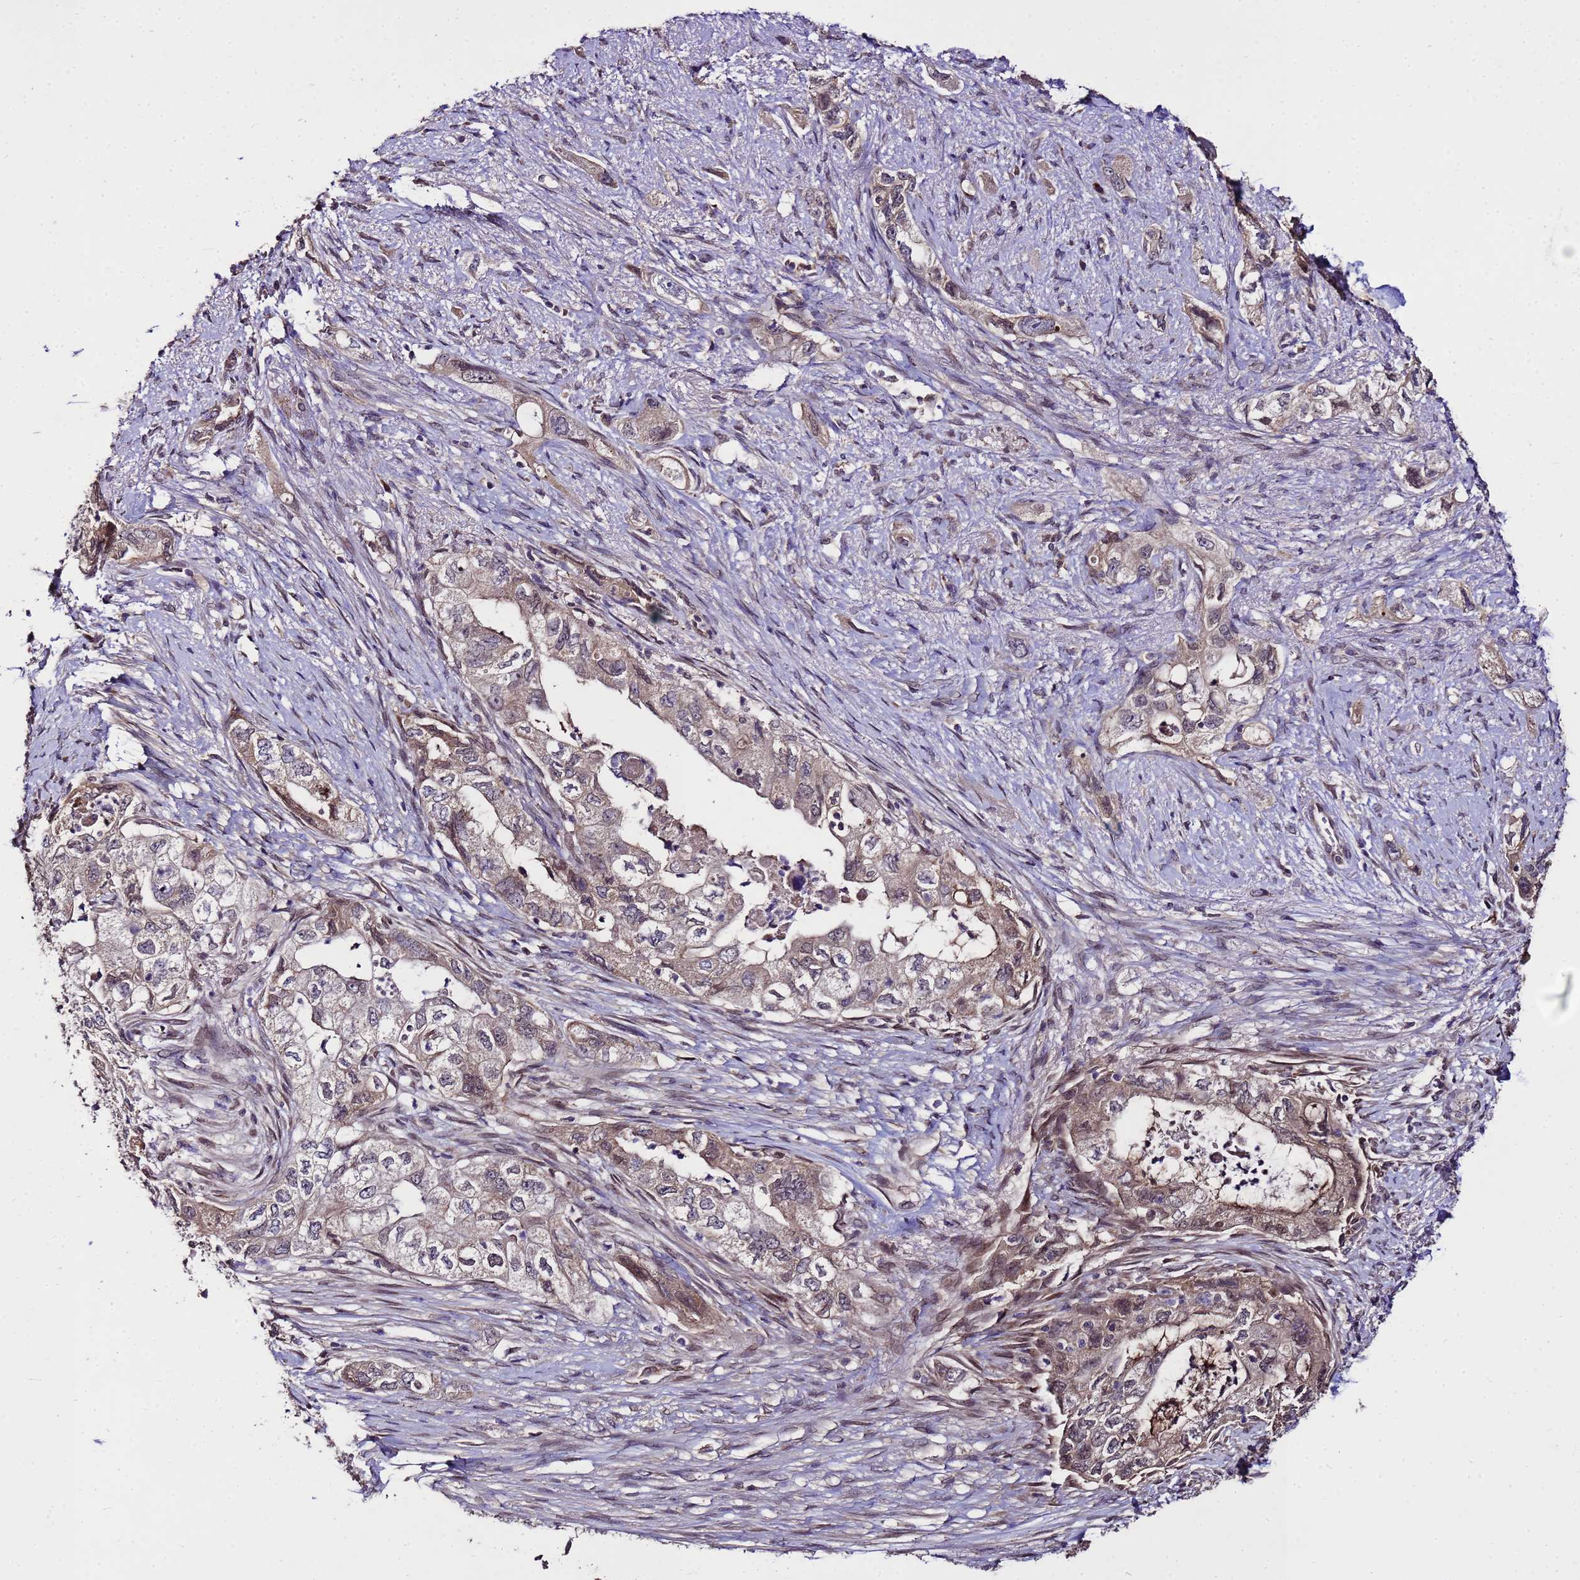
{"staining": {"intensity": "moderate", "quantity": "<25%", "location": "cytoplasmic/membranous,nuclear"}, "tissue": "pancreatic cancer", "cell_type": "Tumor cells", "image_type": "cancer", "snomed": [{"axis": "morphology", "description": "Adenocarcinoma, NOS"}, {"axis": "topography", "description": "Pancreas"}], "caption": "This is an image of immunohistochemistry staining of adenocarcinoma (pancreatic), which shows moderate positivity in the cytoplasmic/membranous and nuclear of tumor cells.", "gene": "ZNF329", "patient": {"sex": "female", "age": 73}}